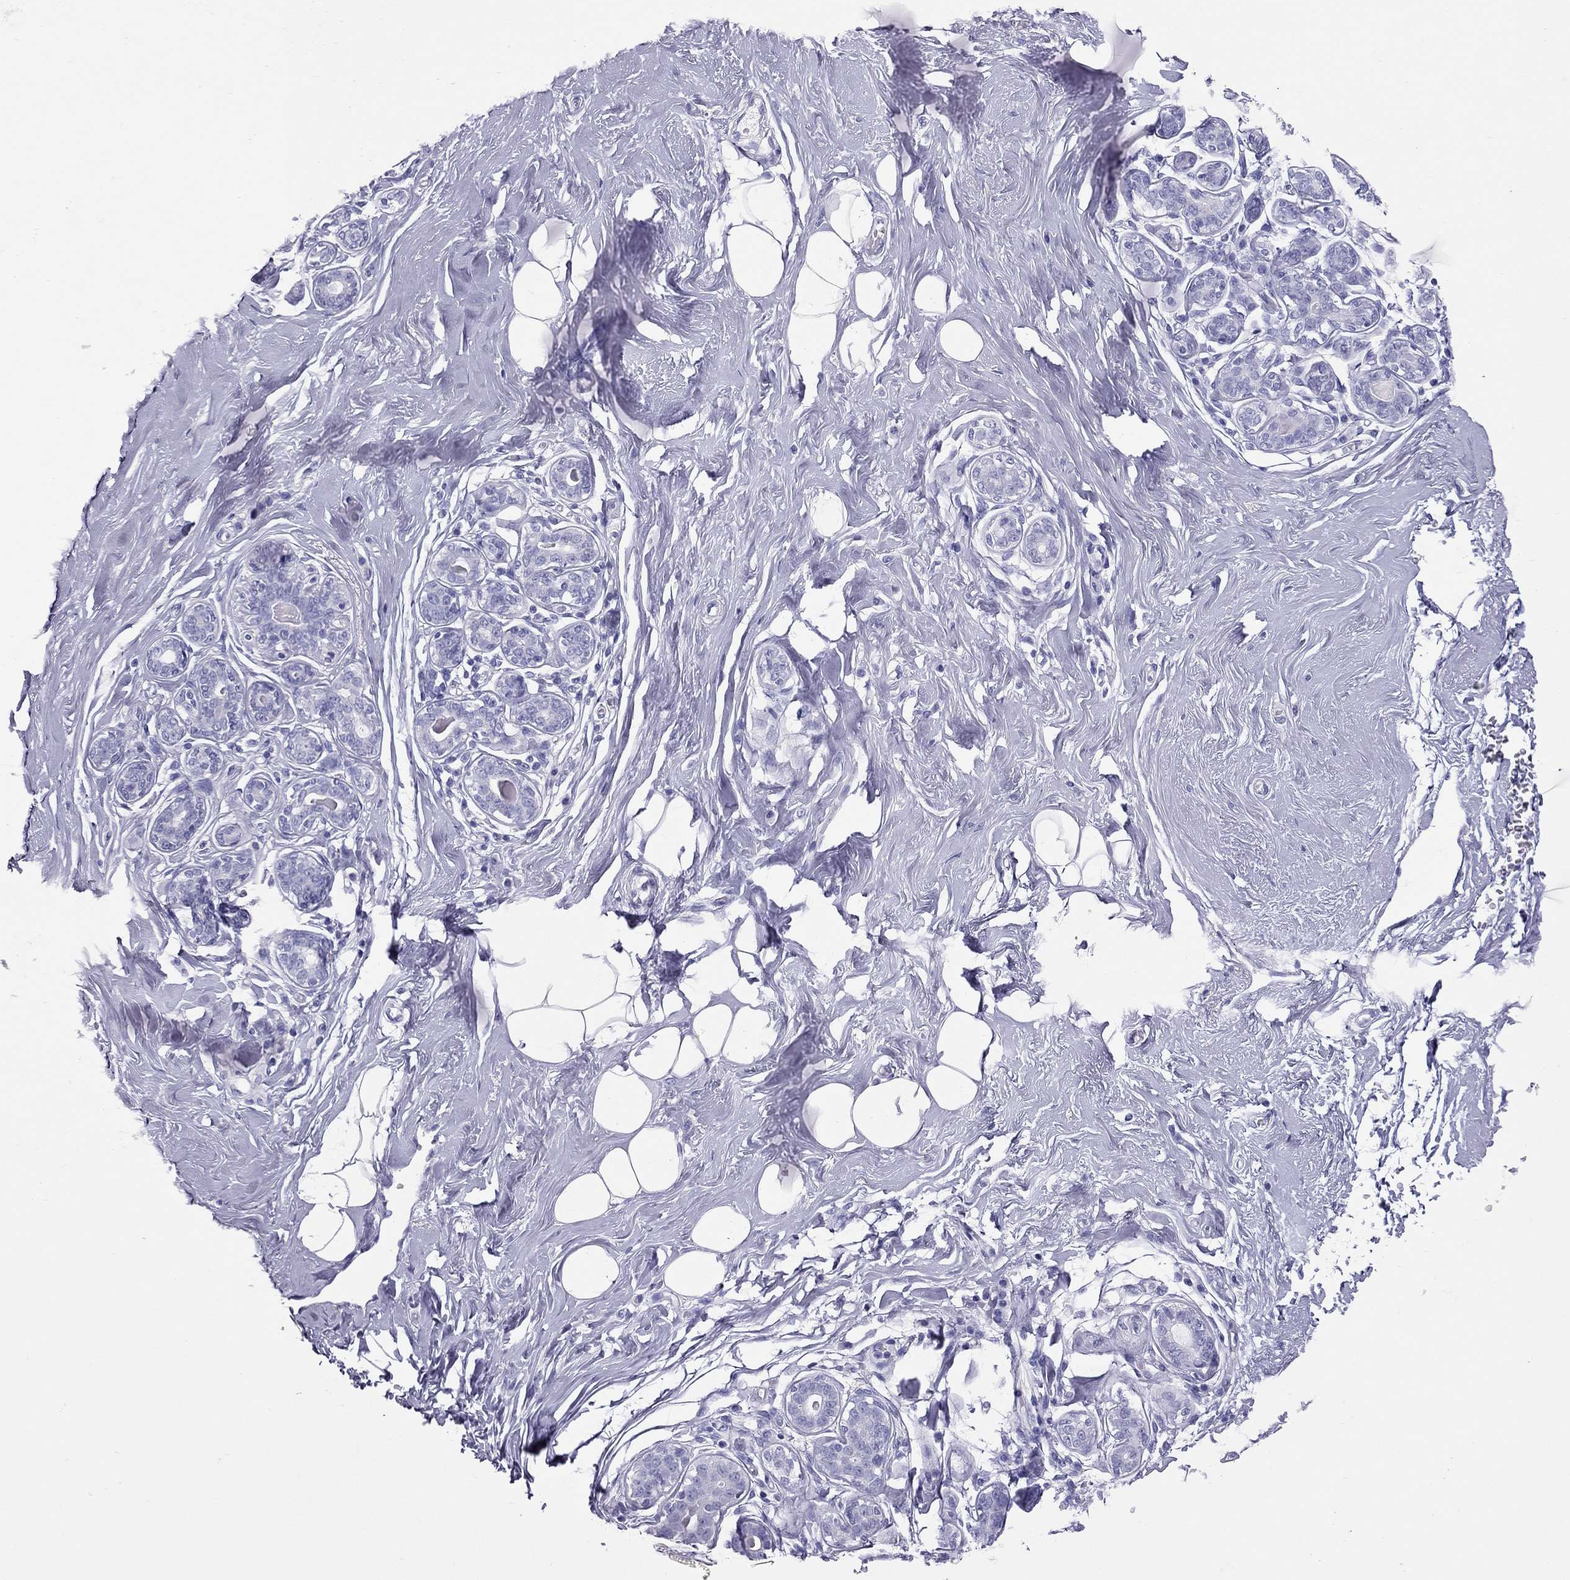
{"staining": {"intensity": "negative", "quantity": "none", "location": "none"}, "tissue": "breast", "cell_type": "Adipocytes", "image_type": "normal", "snomed": [{"axis": "morphology", "description": "Normal tissue, NOS"}, {"axis": "topography", "description": "Skin"}, {"axis": "topography", "description": "Breast"}], "caption": "Protein analysis of unremarkable breast exhibits no significant positivity in adipocytes.", "gene": "PSMB11", "patient": {"sex": "female", "age": 43}}